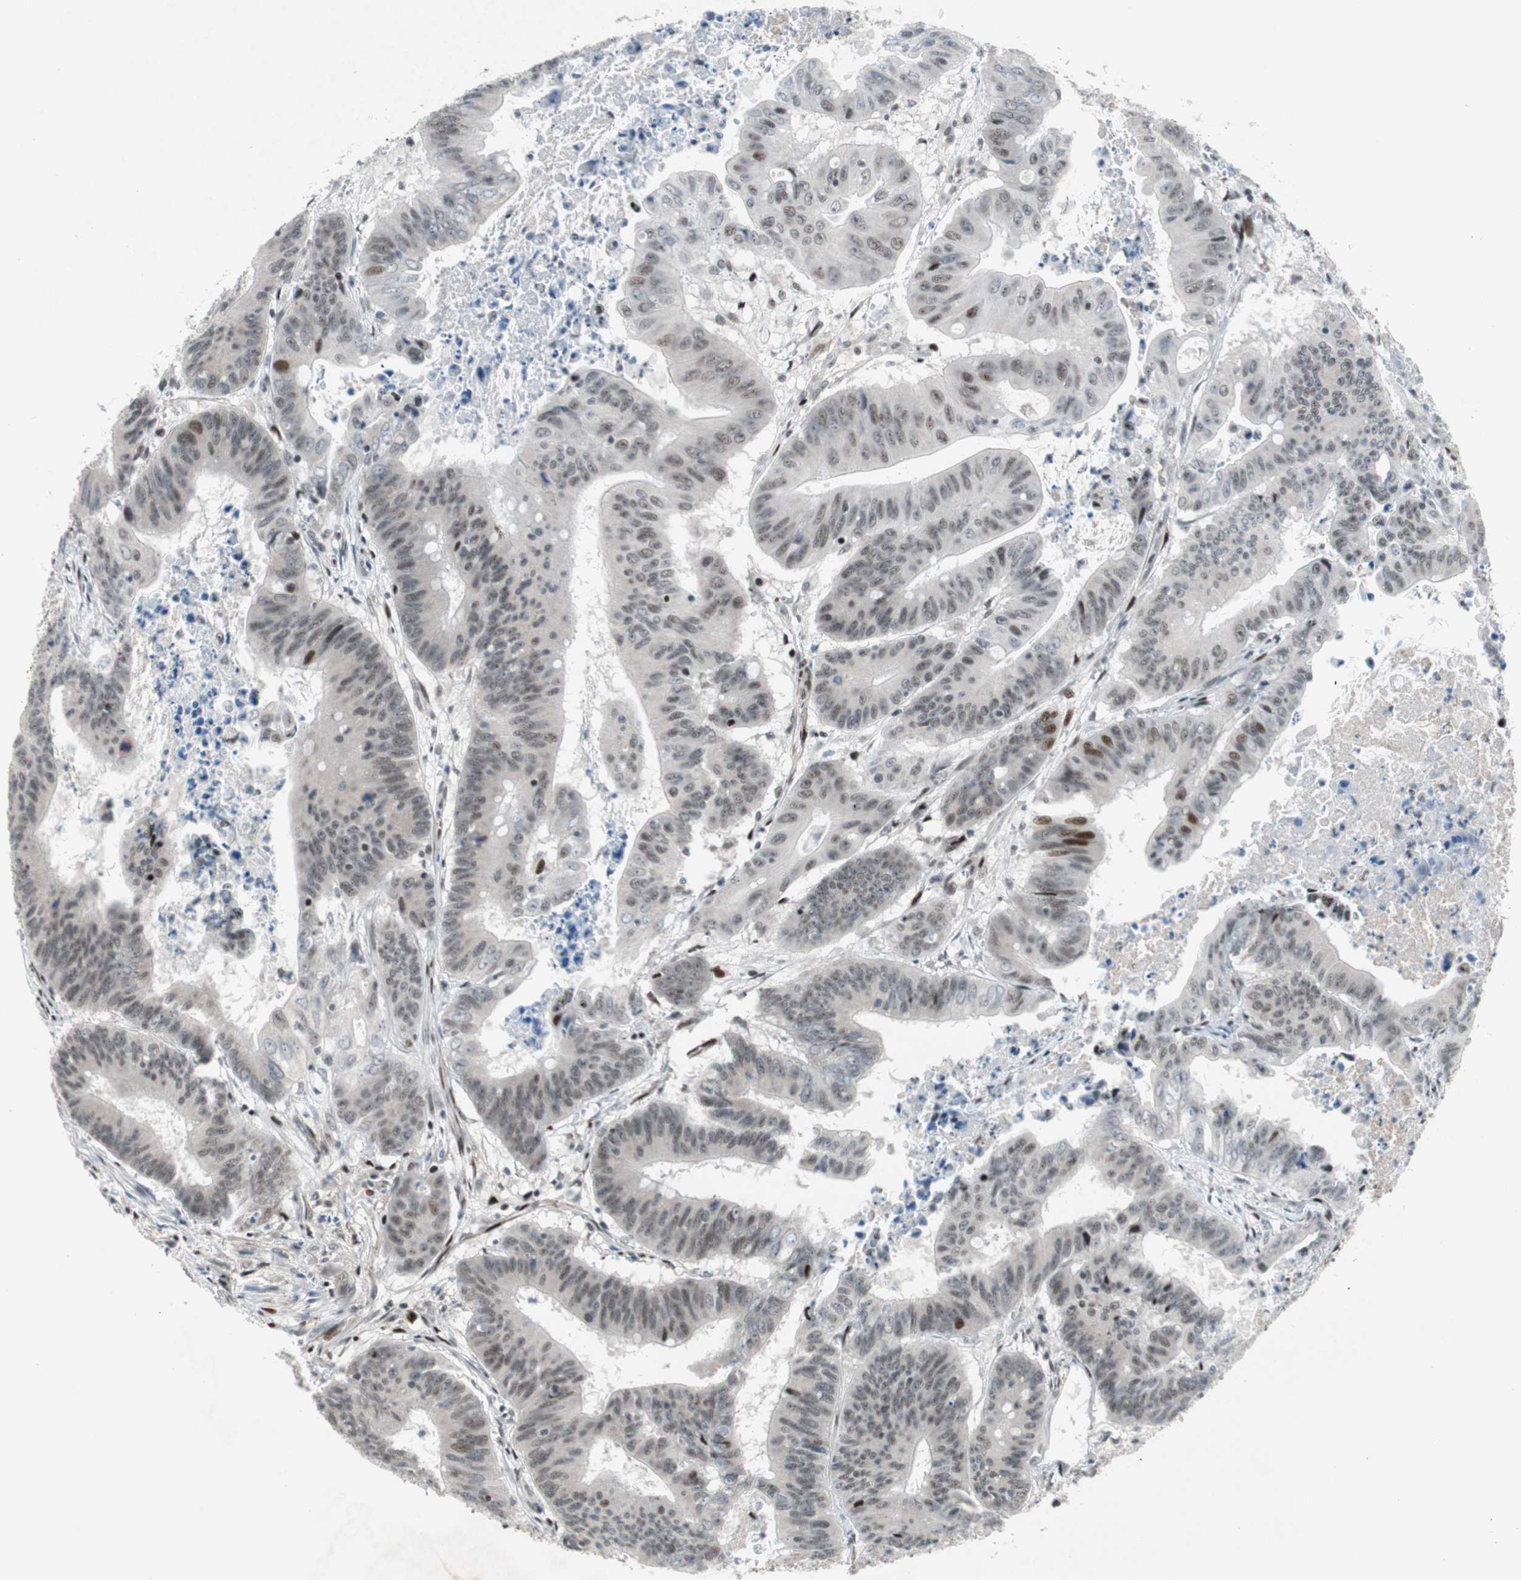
{"staining": {"intensity": "weak", "quantity": "25%-75%", "location": "nuclear"}, "tissue": "colorectal cancer", "cell_type": "Tumor cells", "image_type": "cancer", "snomed": [{"axis": "morphology", "description": "Adenocarcinoma, NOS"}, {"axis": "topography", "description": "Colon"}], "caption": "This histopathology image displays immunohistochemistry staining of colorectal cancer, with low weak nuclear positivity in about 25%-75% of tumor cells.", "gene": "FBXO44", "patient": {"sex": "male", "age": 45}}